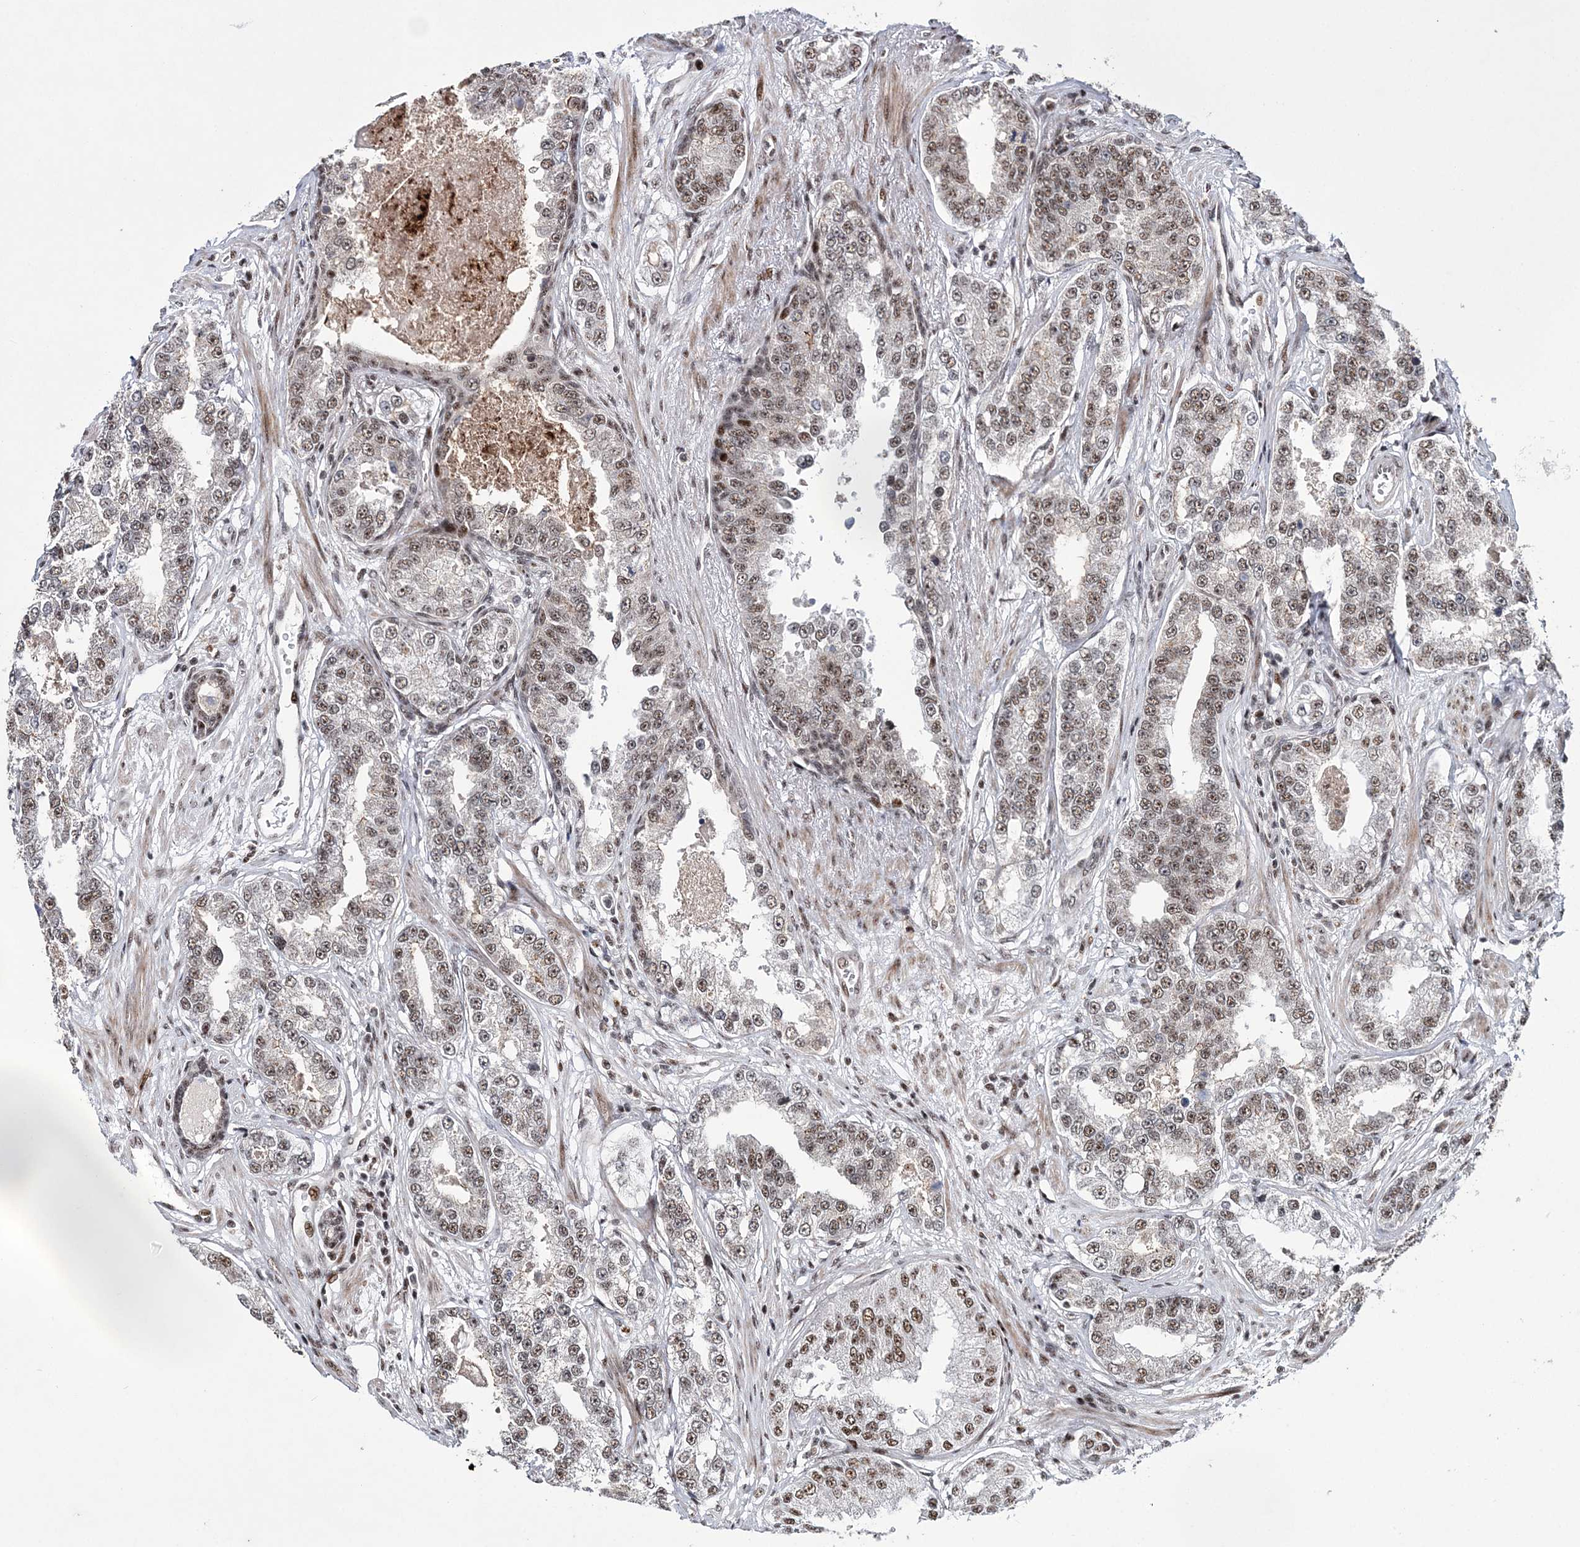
{"staining": {"intensity": "weak", "quantity": "25%-75%", "location": "nuclear"}, "tissue": "prostate cancer", "cell_type": "Tumor cells", "image_type": "cancer", "snomed": [{"axis": "morphology", "description": "Normal tissue, NOS"}, {"axis": "morphology", "description": "Adenocarcinoma, High grade"}, {"axis": "topography", "description": "Prostate"}], "caption": "Human prostate cancer (adenocarcinoma (high-grade)) stained with a brown dye displays weak nuclear positive expression in about 25%-75% of tumor cells.", "gene": "TATDN2", "patient": {"sex": "male", "age": 83}}